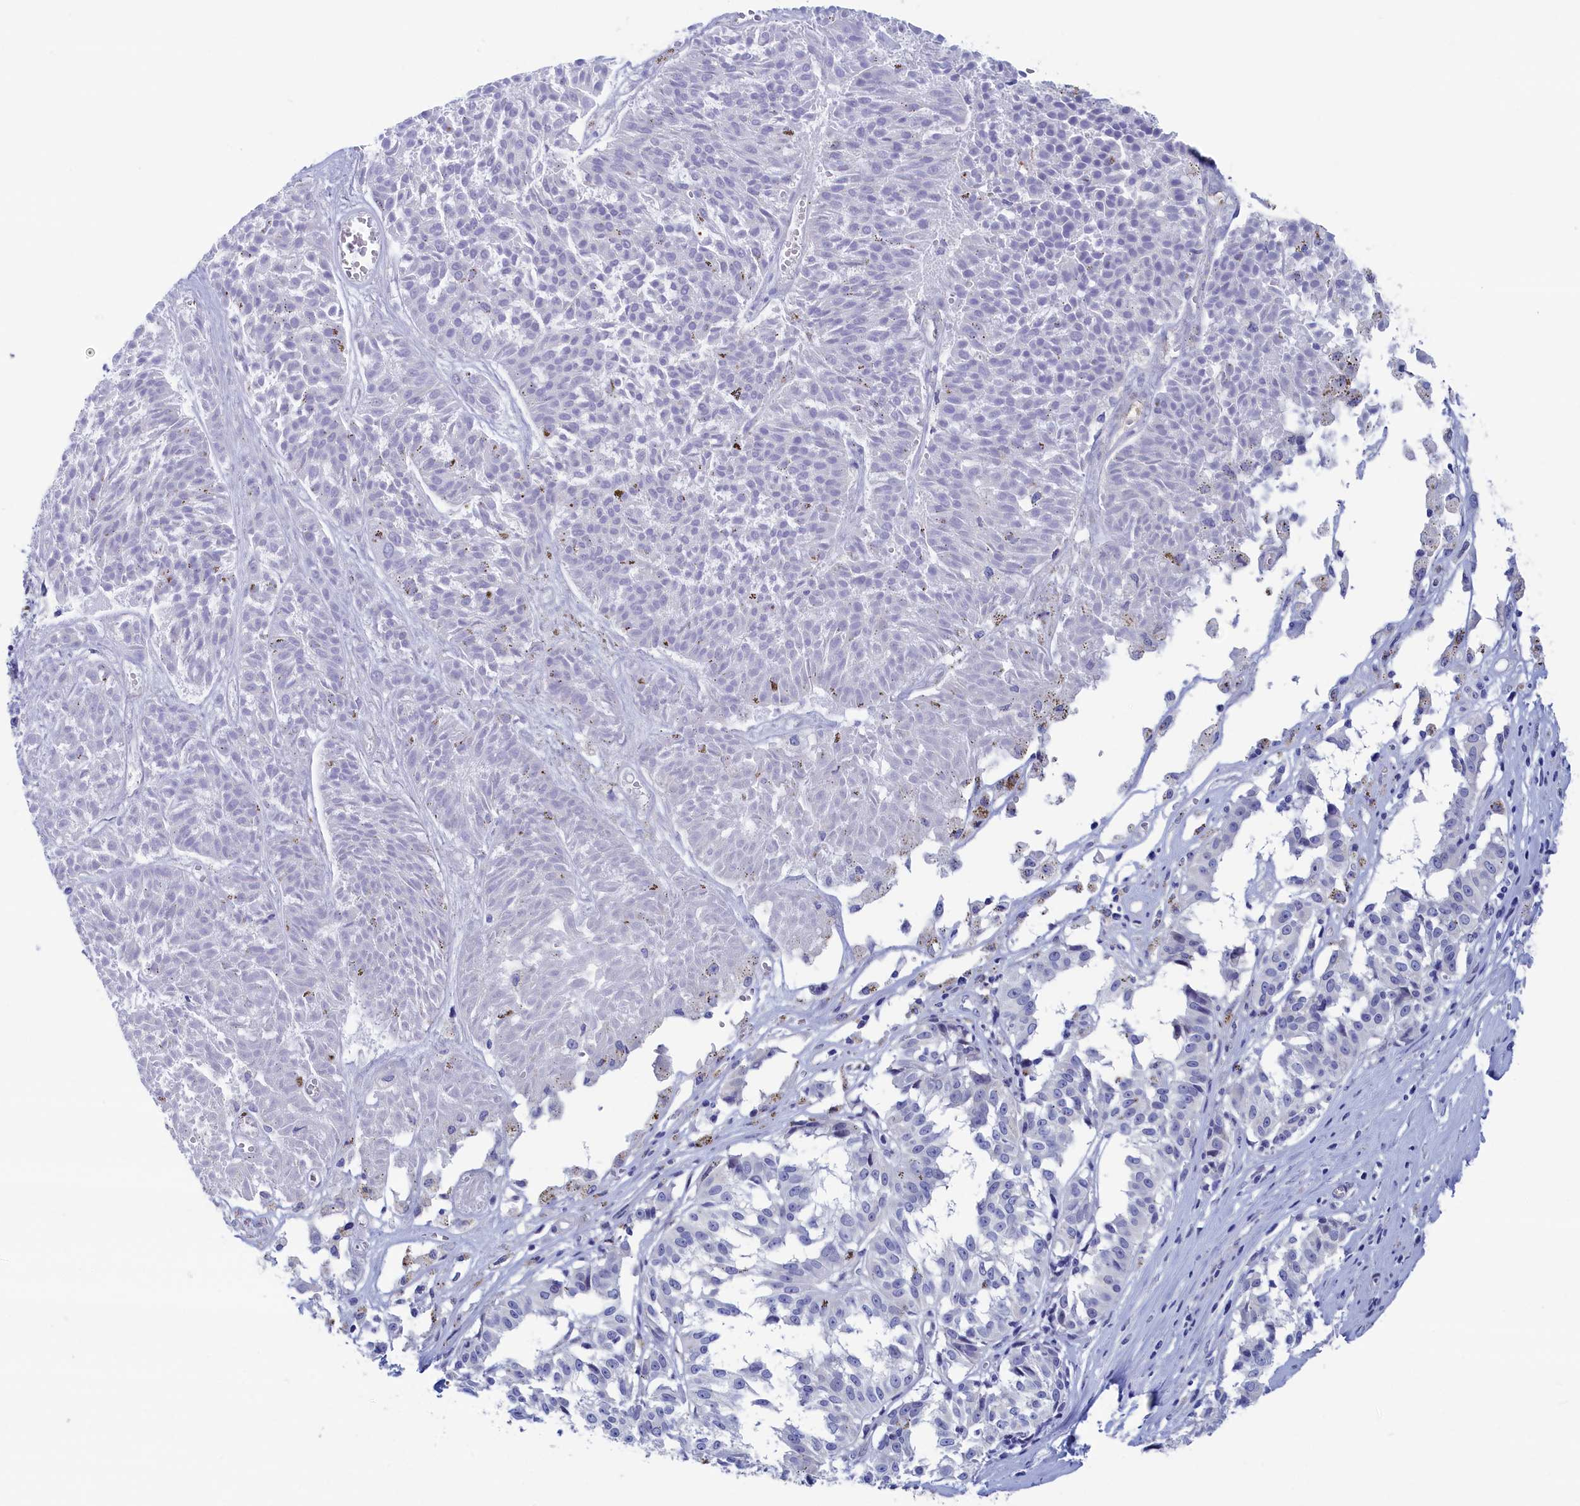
{"staining": {"intensity": "negative", "quantity": "none", "location": "none"}, "tissue": "melanoma", "cell_type": "Tumor cells", "image_type": "cancer", "snomed": [{"axis": "morphology", "description": "Malignant melanoma, NOS"}, {"axis": "topography", "description": "Skin"}], "caption": "Tumor cells show no significant protein staining in melanoma.", "gene": "WDR83", "patient": {"sex": "female", "age": 72}}